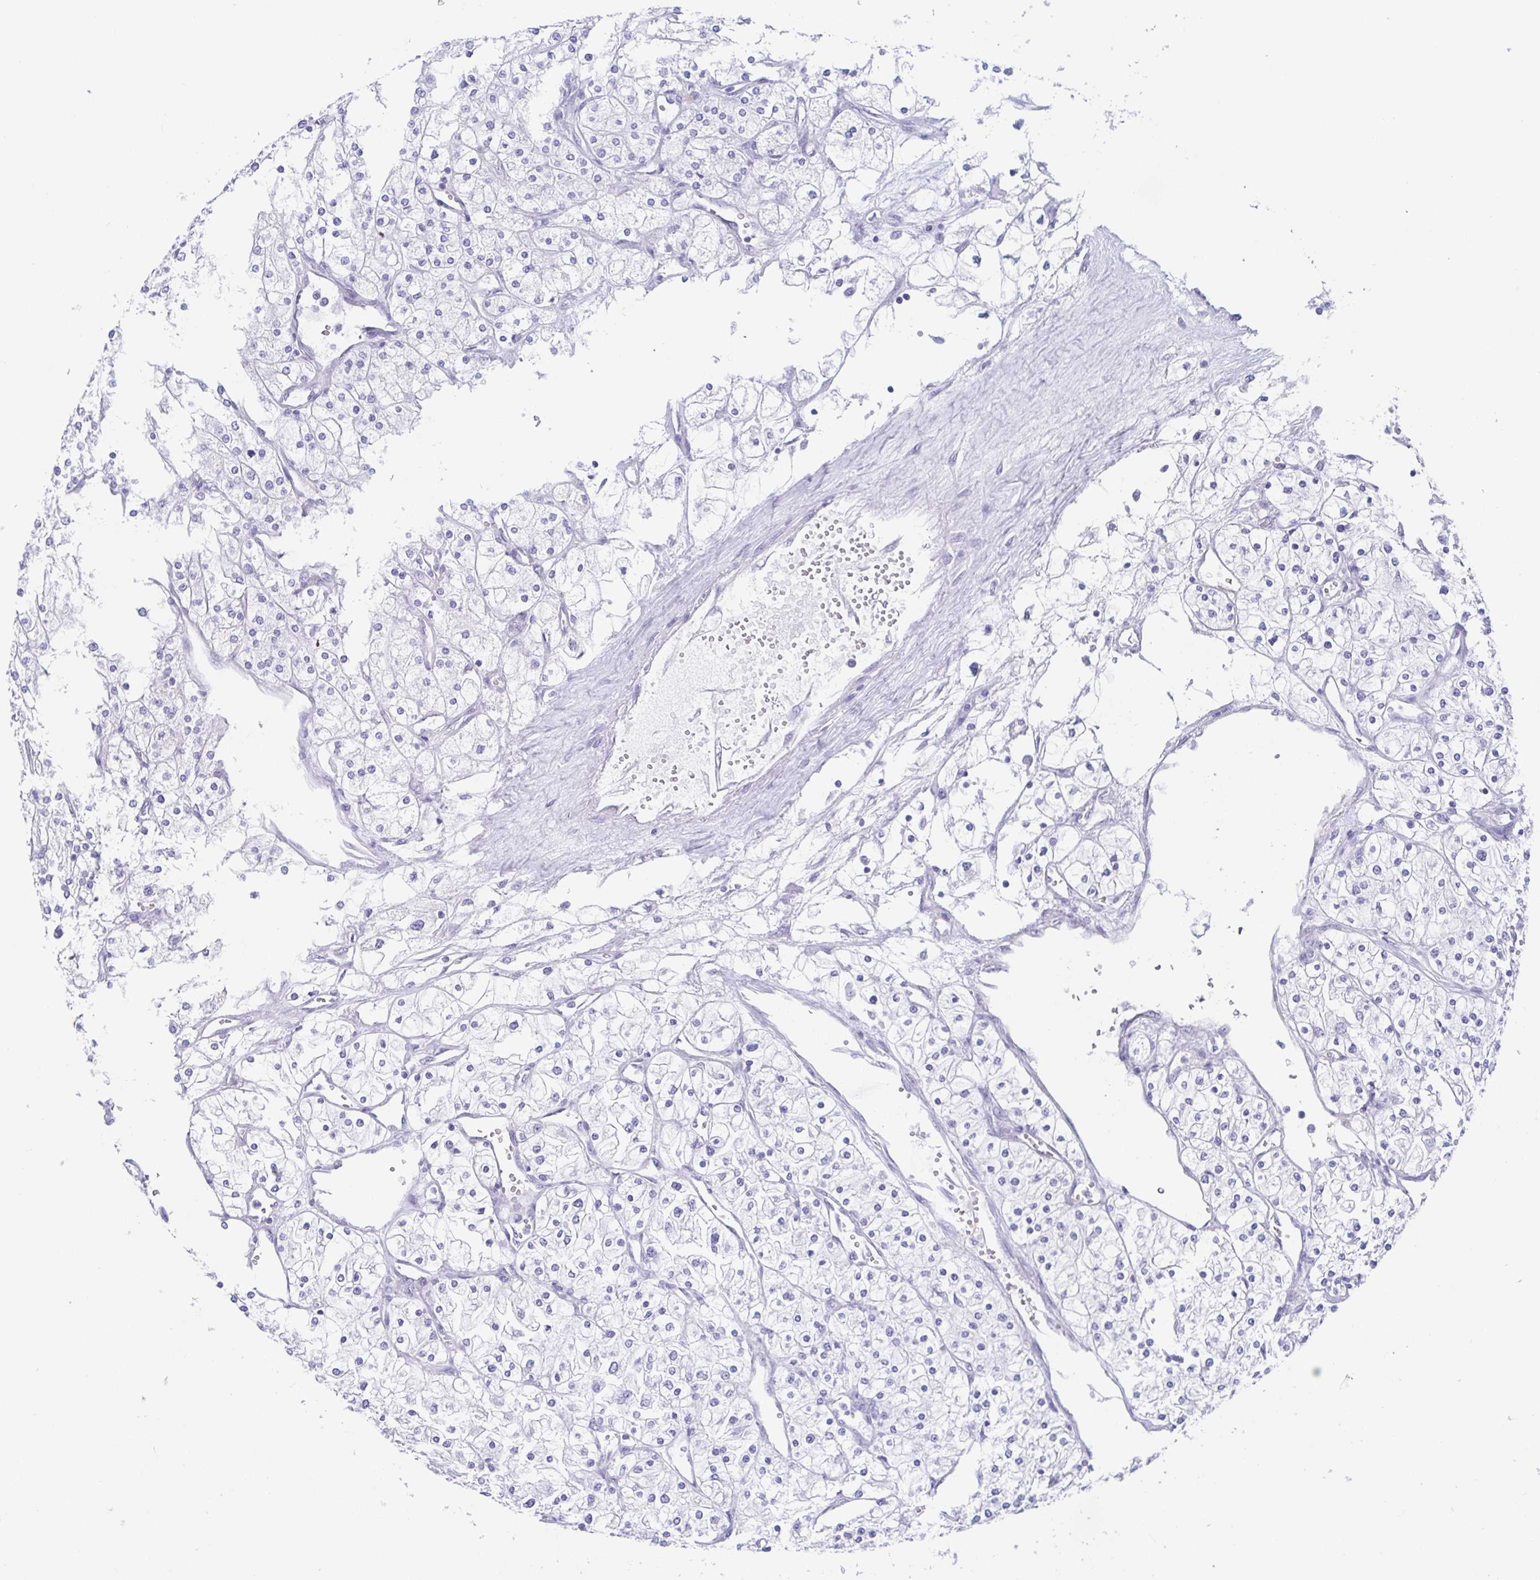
{"staining": {"intensity": "negative", "quantity": "none", "location": "none"}, "tissue": "renal cancer", "cell_type": "Tumor cells", "image_type": "cancer", "snomed": [{"axis": "morphology", "description": "Adenocarcinoma, NOS"}, {"axis": "topography", "description": "Kidney"}], "caption": "Tumor cells are negative for protein expression in human renal adenocarcinoma. (DAB (3,3'-diaminobenzidine) immunohistochemistry (IHC), high magnification).", "gene": "TEX12", "patient": {"sex": "male", "age": 80}}